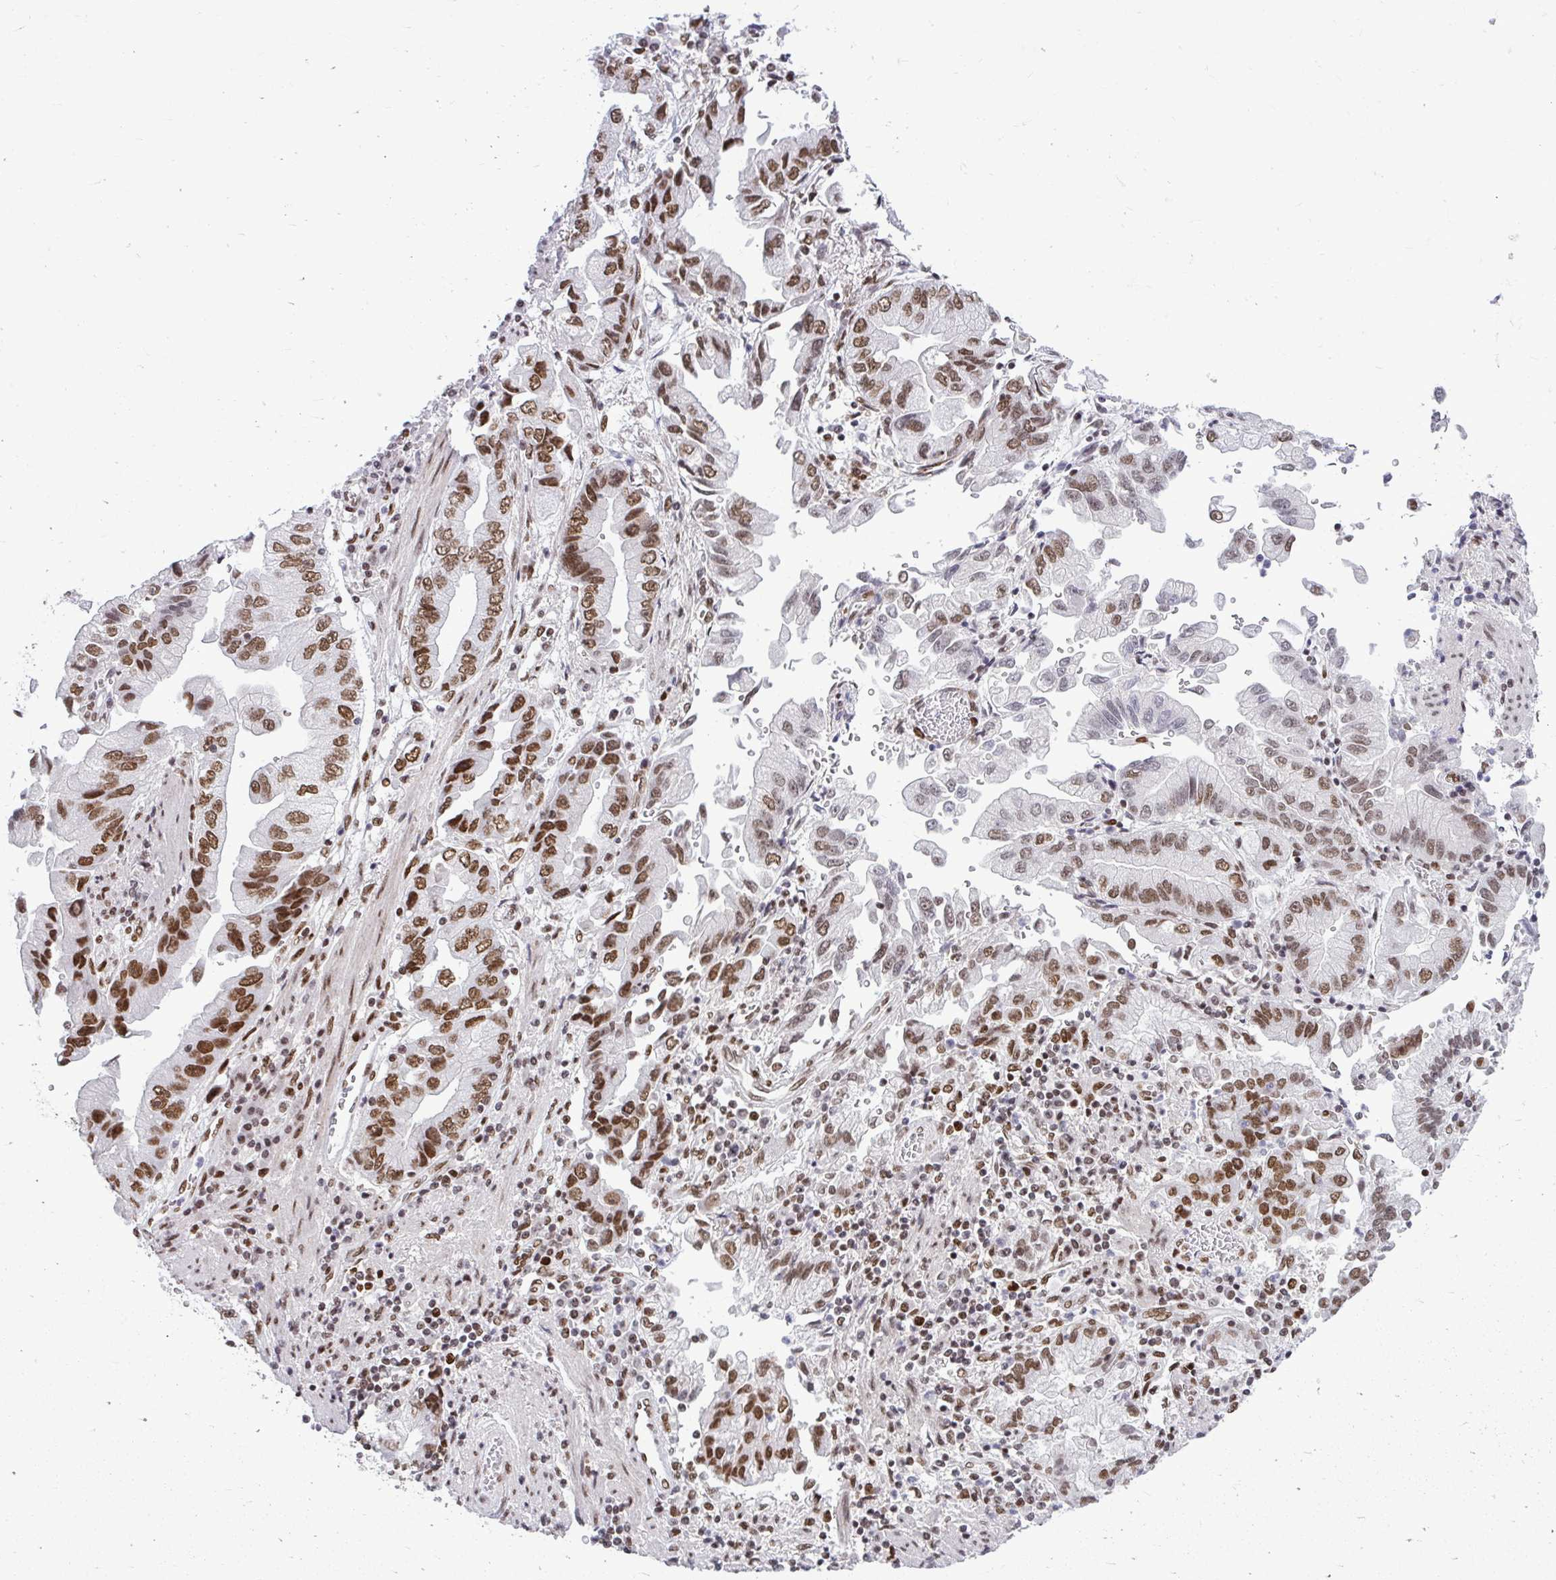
{"staining": {"intensity": "strong", "quantity": ">75%", "location": "nuclear"}, "tissue": "stomach cancer", "cell_type": "Tumor cells", "image_type": "cancer", "snomed": [{"axis": "morphology", "description": "Adenocarcinoma, NOS"}, {"axis": "topography", "description": "Stomach"}], "caption": "Immunohistochemistry histopathology image of stomach cancer (adenocarcinoma) stained for a protein (brown), which shows high levels of strong nuclear positivity in about >75% of tumor cells.", "gene": "CDYL", "patient": {"sex": "male", "age": 62}}